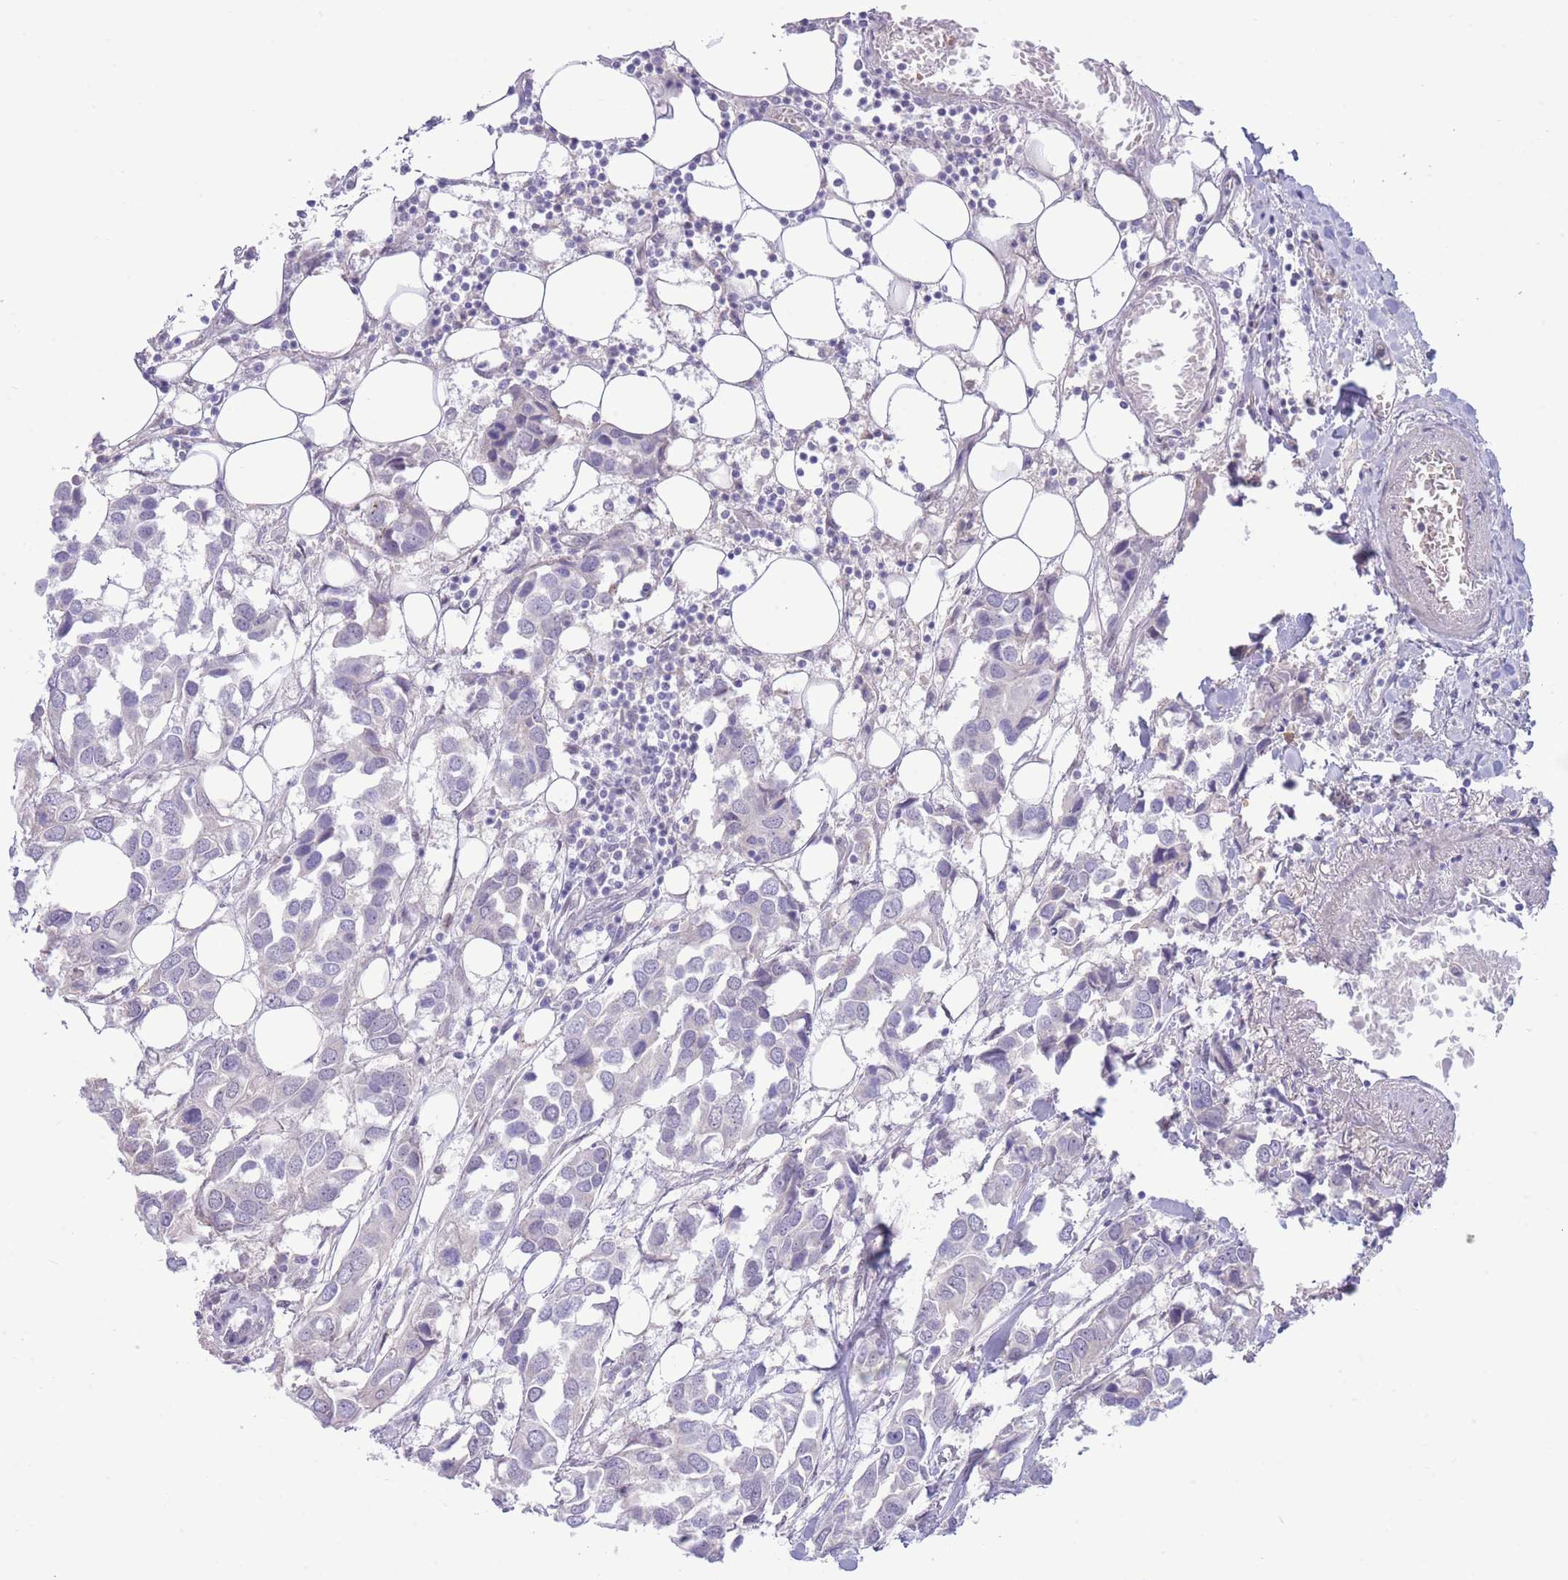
{"staining": {"intensity": "negative", "quantity": "none", "location": "none"}, "tissue": "breast cancer", "cell_type": "Tumor cells", "image_type": "cancer", "snomed": [{"axis": "morphology", "description": "Duct carcinoma"}, {"axis": "topography", "description": "Breast"}], "caption": "Immunohistochemistry (IHC) of human breast invasive ductal carcinoma exhibits no staining in tumor cells.", "gene": "FBXO46", "patient": {"sex": "female", "age": 83}}